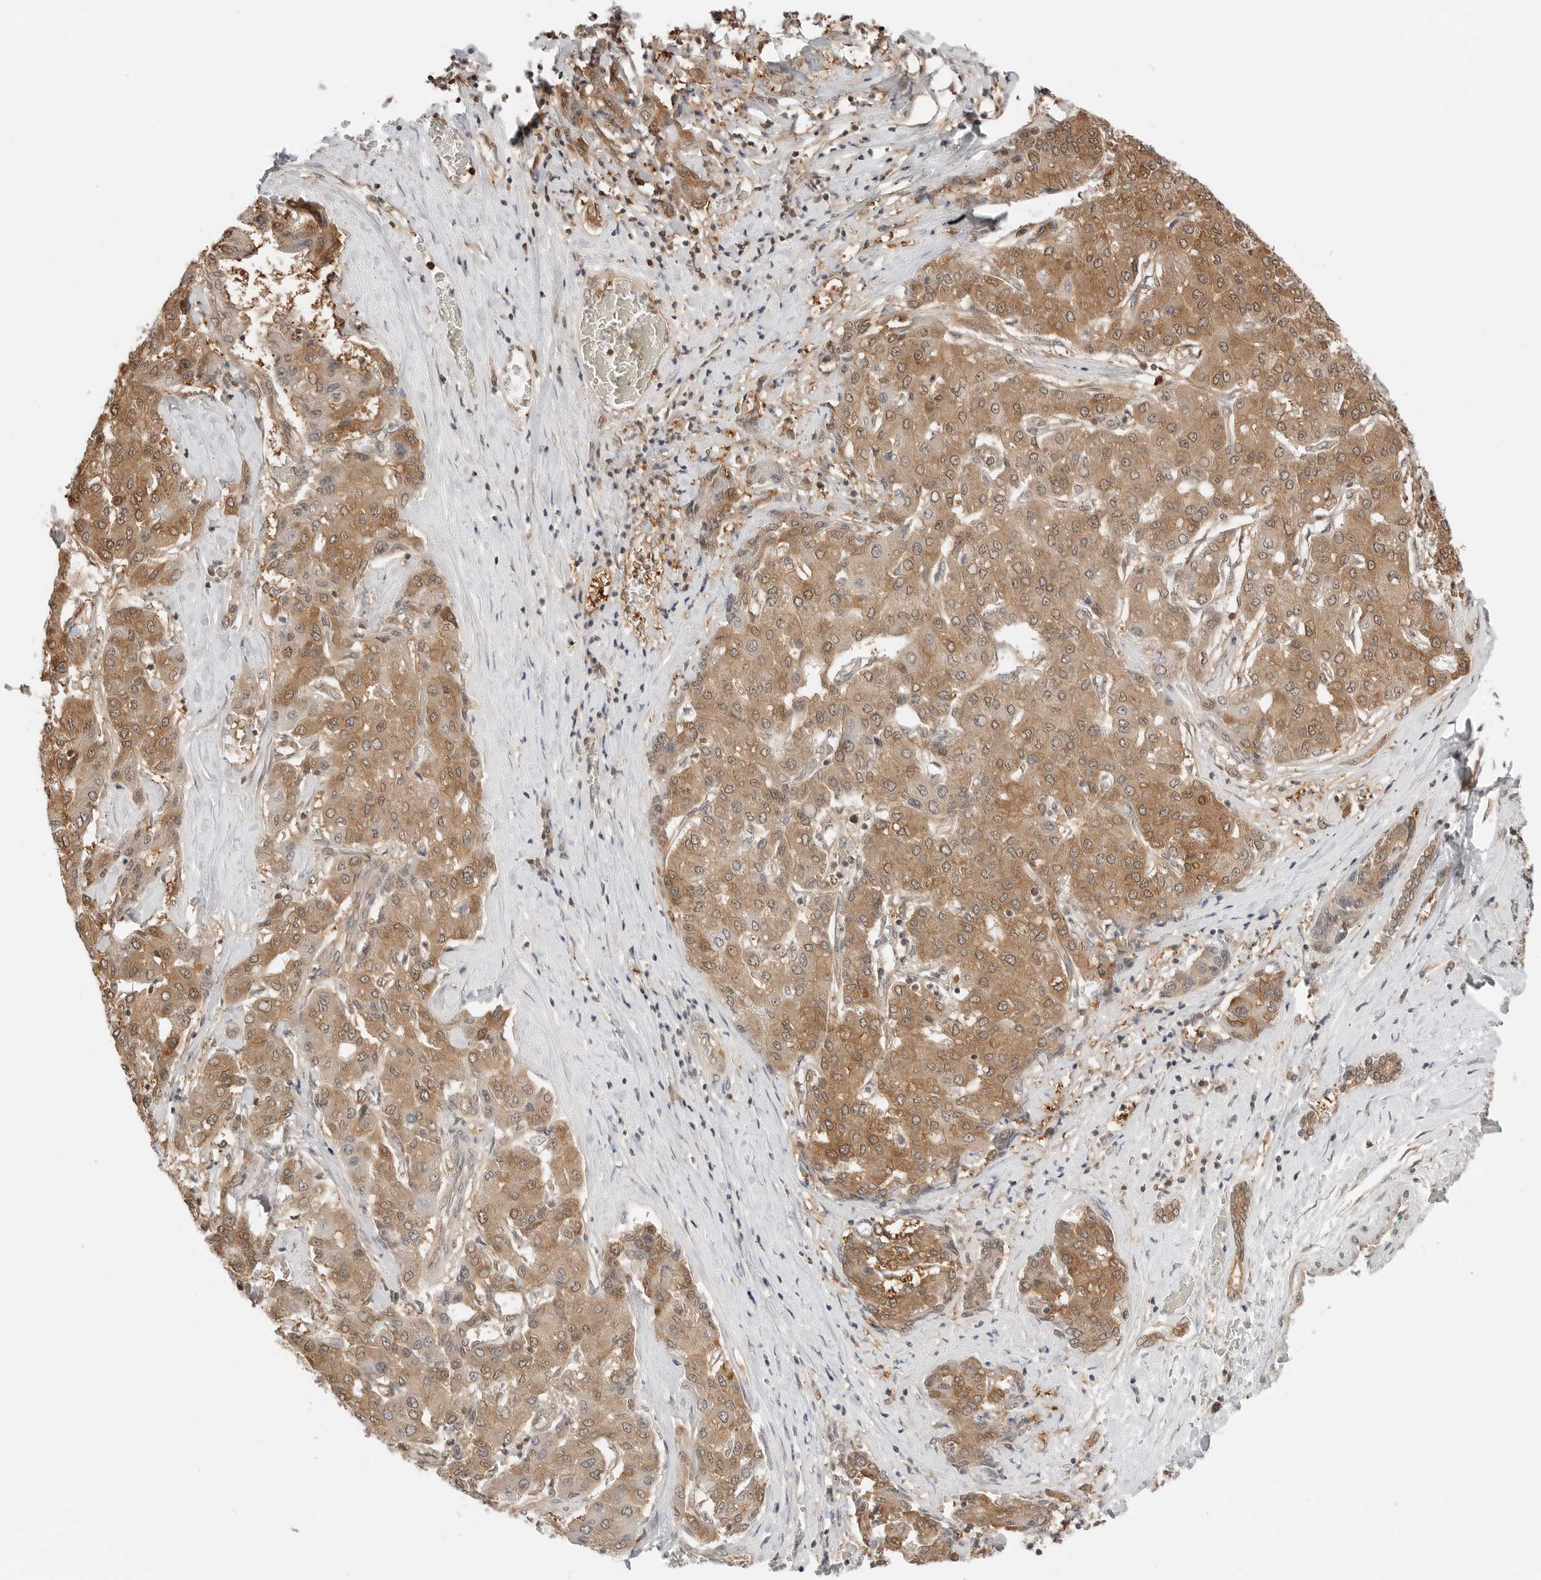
{"staining": {"intensity": "moderate", "quantity": ">75%", "location": "cytoplasmic/membranous,nuclear"}, "tissue": "liver cancer", "cell_type": "Tumor cells", "image_type": "cancer", "snomed": [{"axis": "morphology", "description": "Carcinoma, Hepatocellular, NOS"}, {"axis": "topography", "description": "Liver"}], "caption": "Liver cancer tissue exhibits moderate cytoplasmic/membranous and nuclear expression in approximately >75% of tumor cells, visualized by immunohistochemistry.", "gene": "NUDC", "patient": {"sex": "male", "age": 65}}